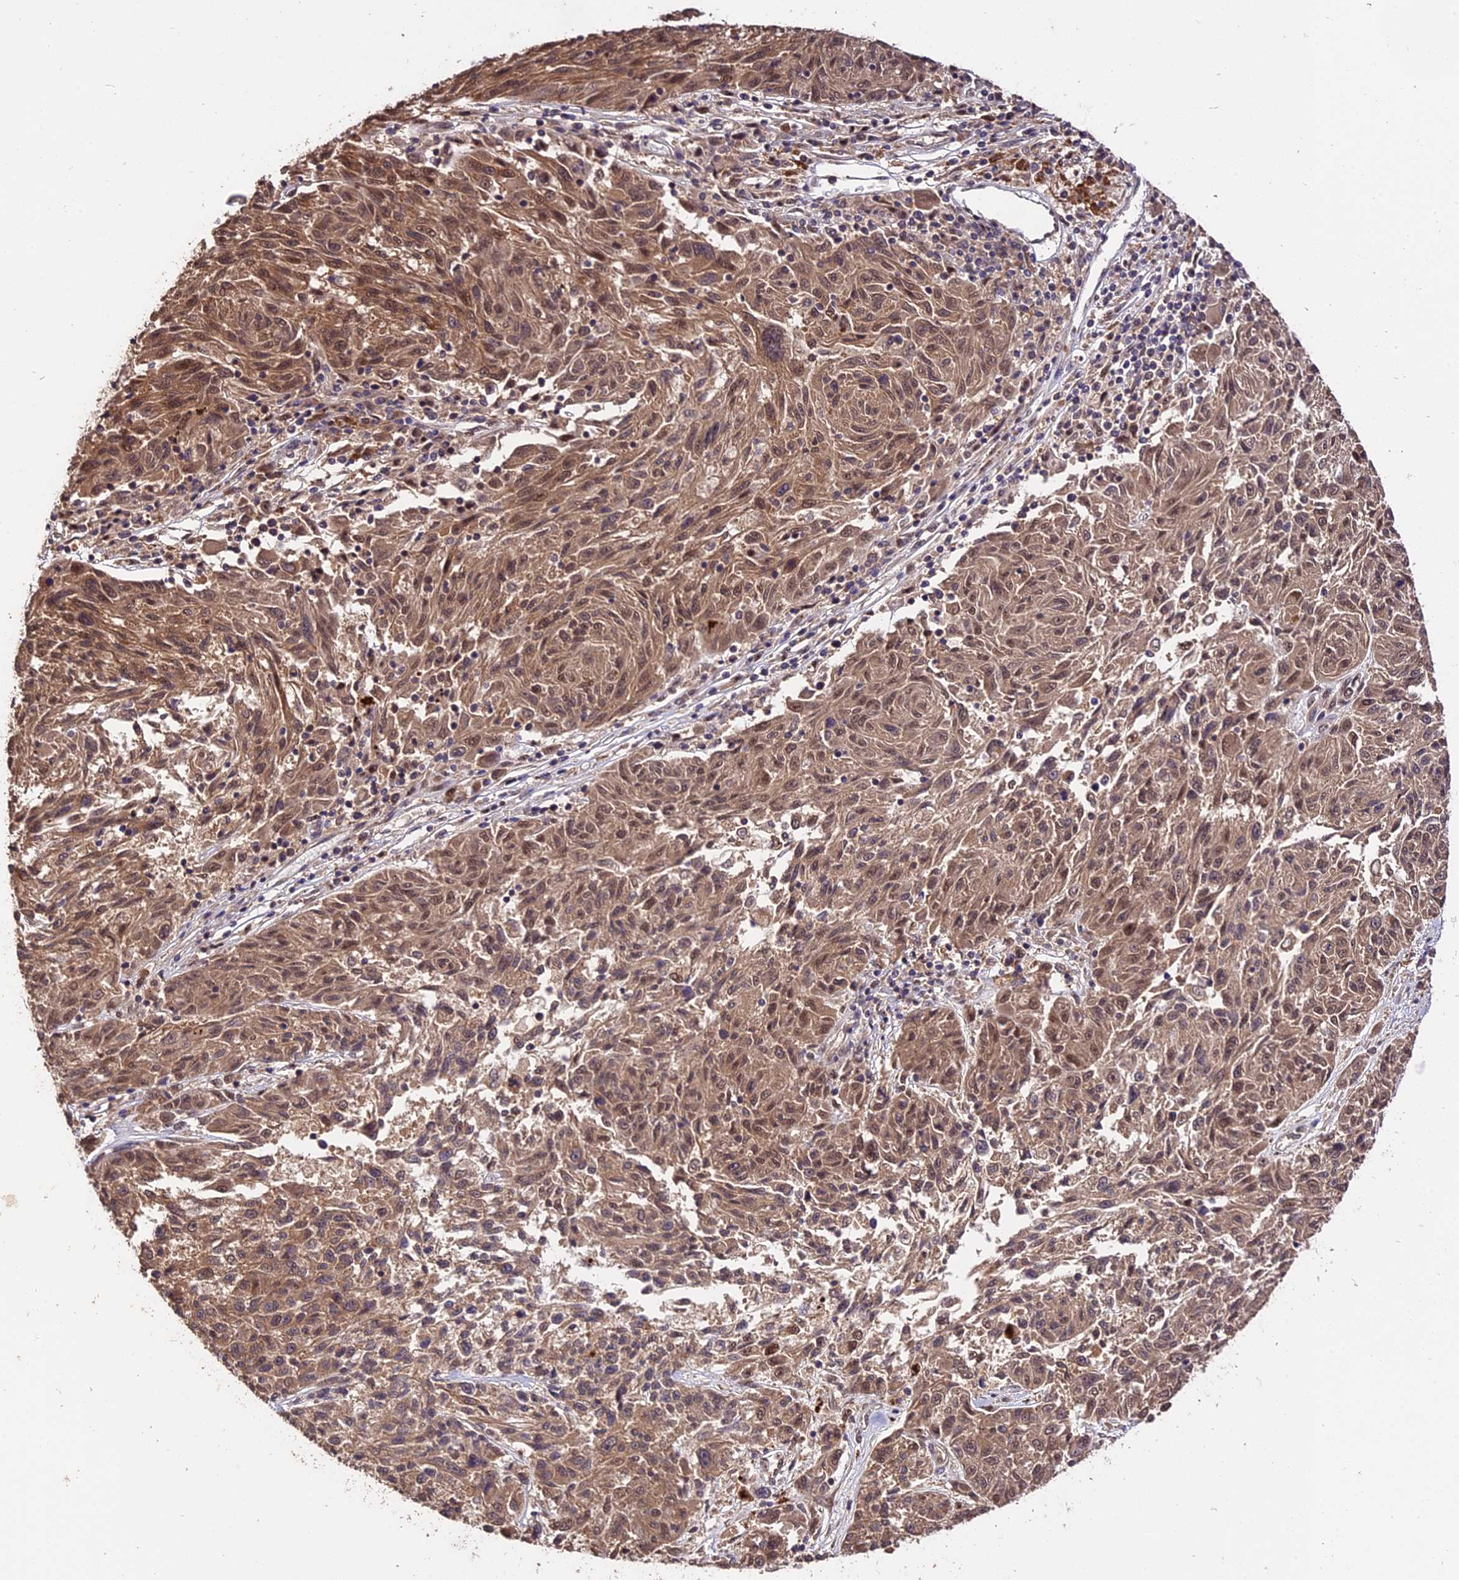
{"staining": {"intensity": "moderate", "quantity": ">75%", "location": "cytoplasmic/membranous,nuclear"}, "tissue": "melanoma", "cell_type": "Tumor cells", "image_type": "cancer", "snomed": [{"axis": "morphology", "description": "Malignant melanoma, NOS"}, {"axis": "topography", "description": "Skin"}], "caption": "Protein expression by immunohistochemistry shows moderate cytoplasmic/membranous and nuclear expression in about >75% of tumor cells in melanoma.", "gene": "TRMT1", "patient": {"sex": "male", "age": 53}}